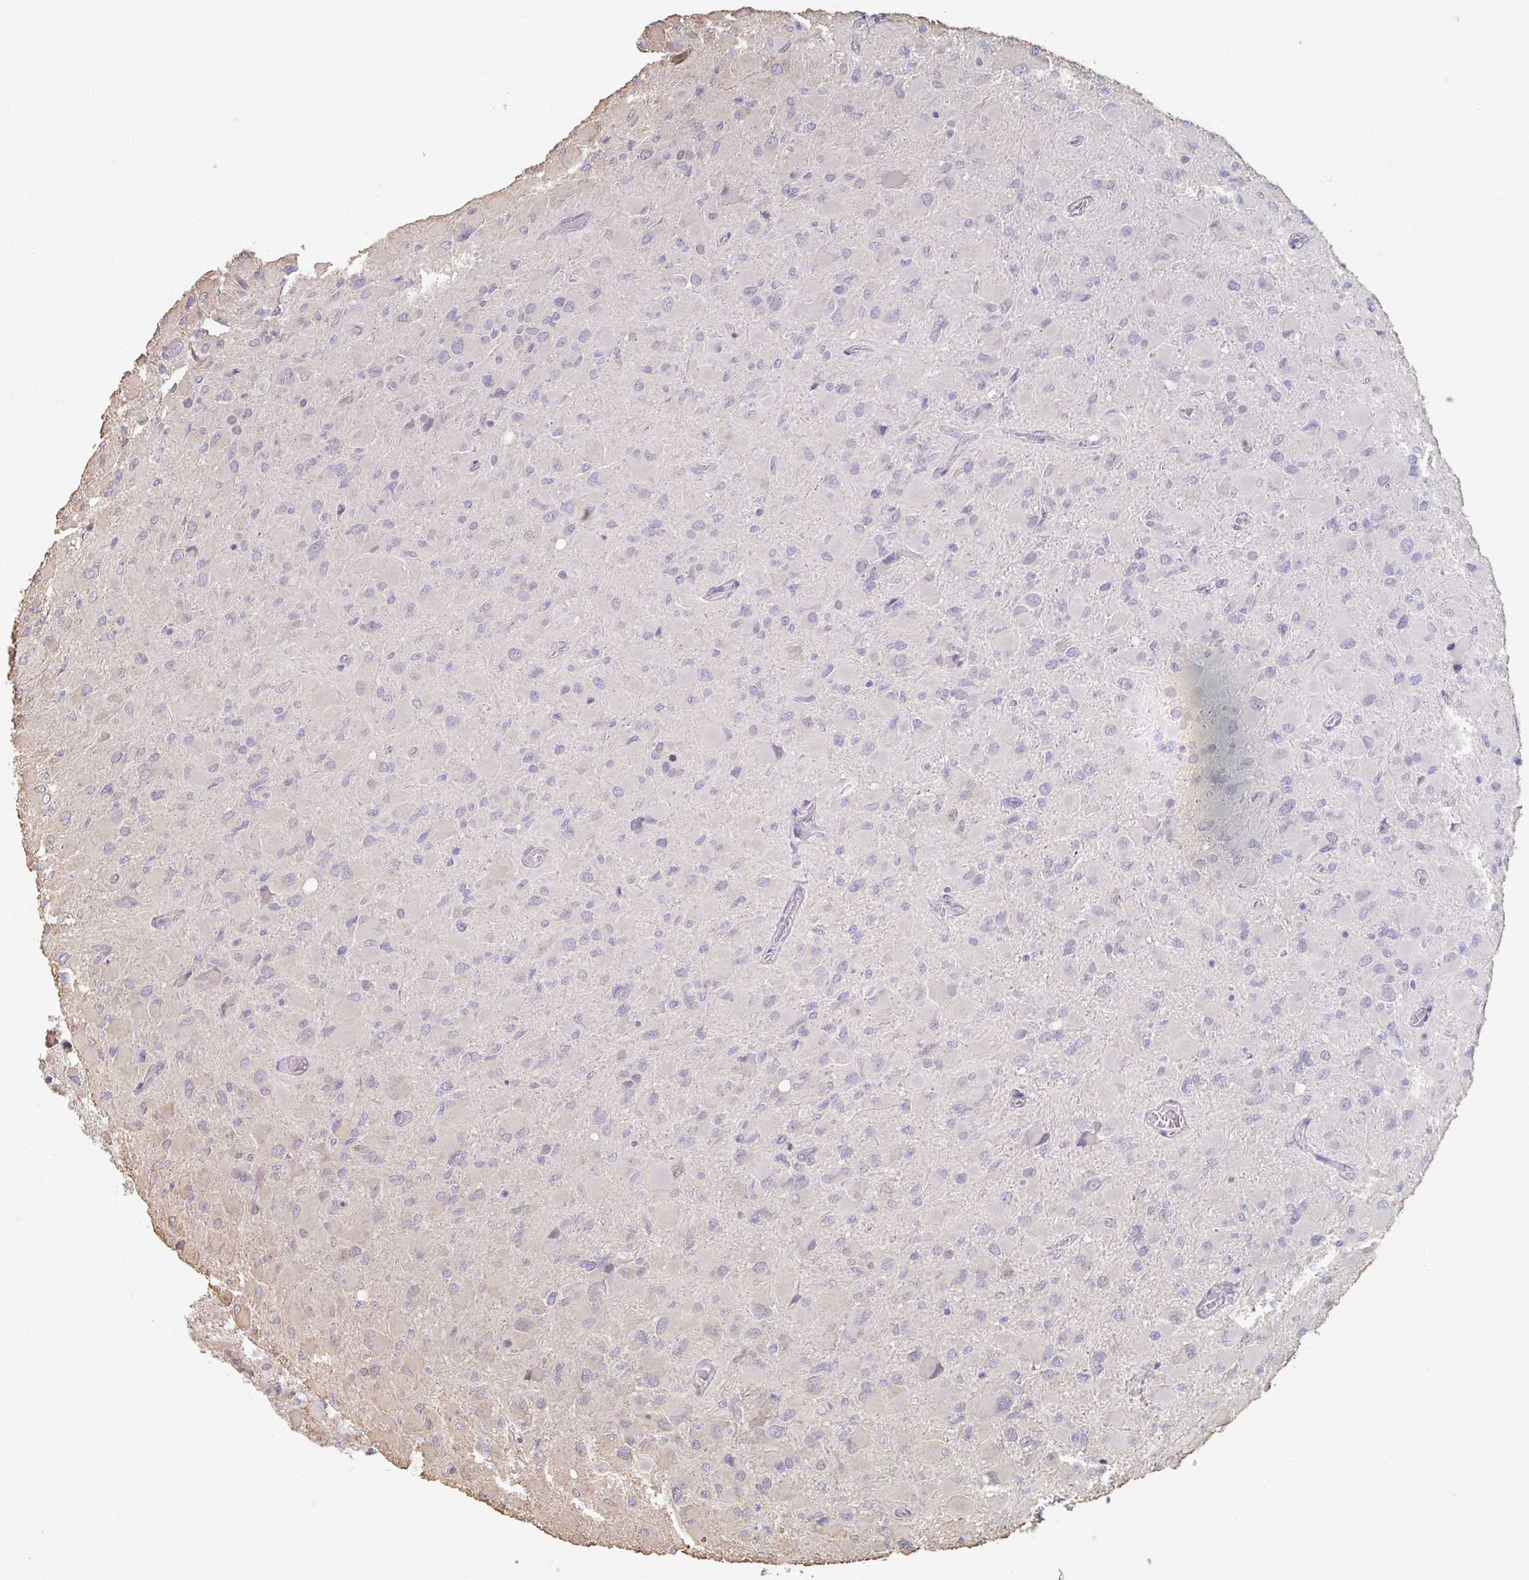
{"staining": {"intensity": "negative", "quantity": "none", "location": "none"}, "tissue": "glioma", "cell_type": "Tumor cells", "image_type": "cancer", "snomed": [{"axis": "morphology", "description": "Glioma, malignant, High grade"}, {"axis": "topography", "description": "Cerebral cortex"}], "caption": "The immunohistochemistry (IHC) photomicrograph has no significant staining in tumor cells of glioma tissue.", "gene": "RAB5IF", "patient": {"sex": "female", "age": 36}}